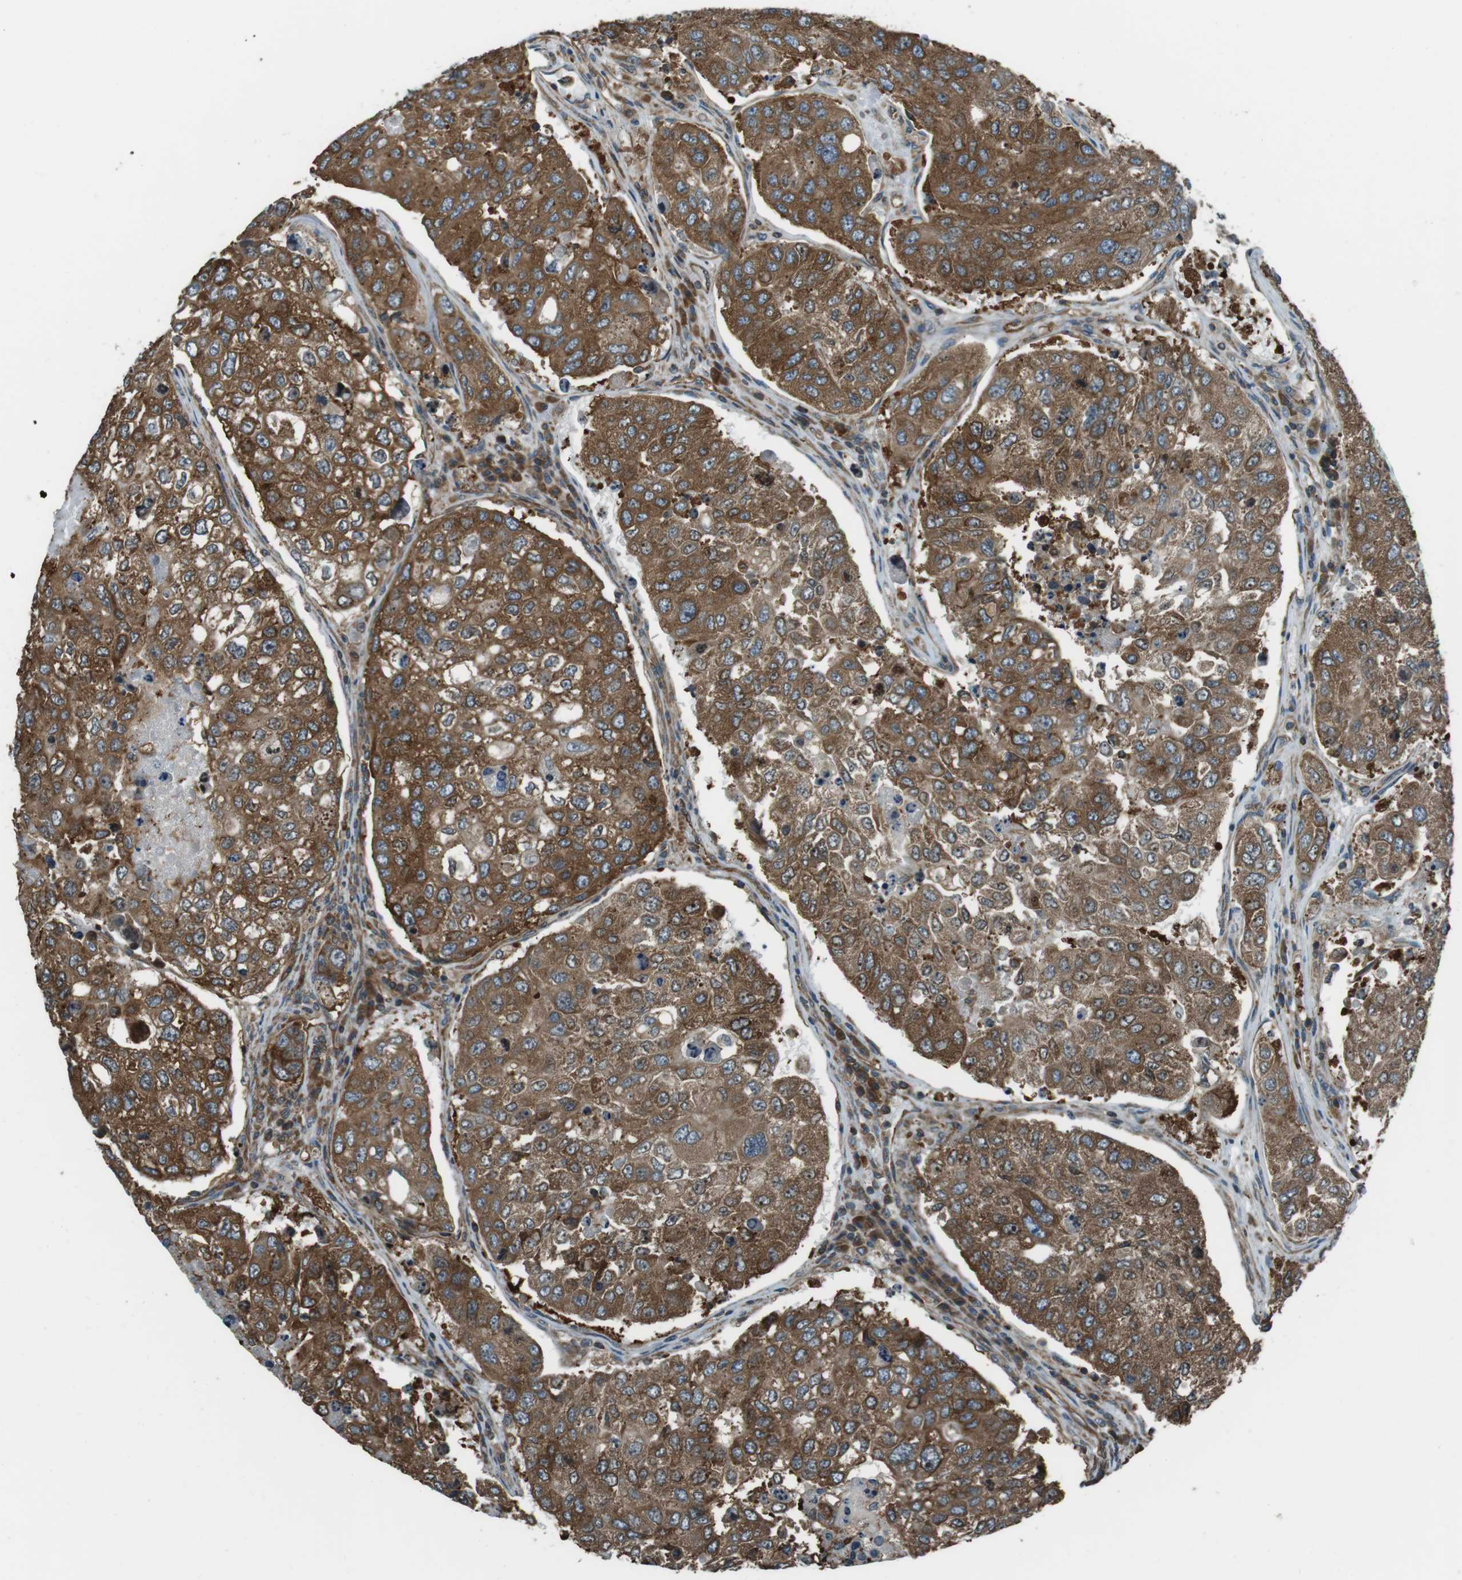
{"staining": {"intensity": "strong", "quantity": "25%-75%", "location": "cytoplasmic/membranous"}, "tissue": "urothelial cancer", "cell_type": "Tumor cells", "image_type": "cancer", "snomed": [{"axis": "morphology", "description": "Urothelial carcinoma, High grade"}, {"axis": "topography", "description": "Lymph node"}, {"axis": "topography", "description": "Urinary bladder"}], "caption": "An image of urothelial cancer stained for a protein reveals strong cytoplasmic/membranous brown staining in tumor cells. The staining was performed using DAB (3,3'-diaminobenzidine) to visualize the protein expression in brown, while the nuclei were stained in blue with hematoxylin (Magnification: 20x).", "gene": "PA2G4", "patient": {"sex": "male", "age": 51}}